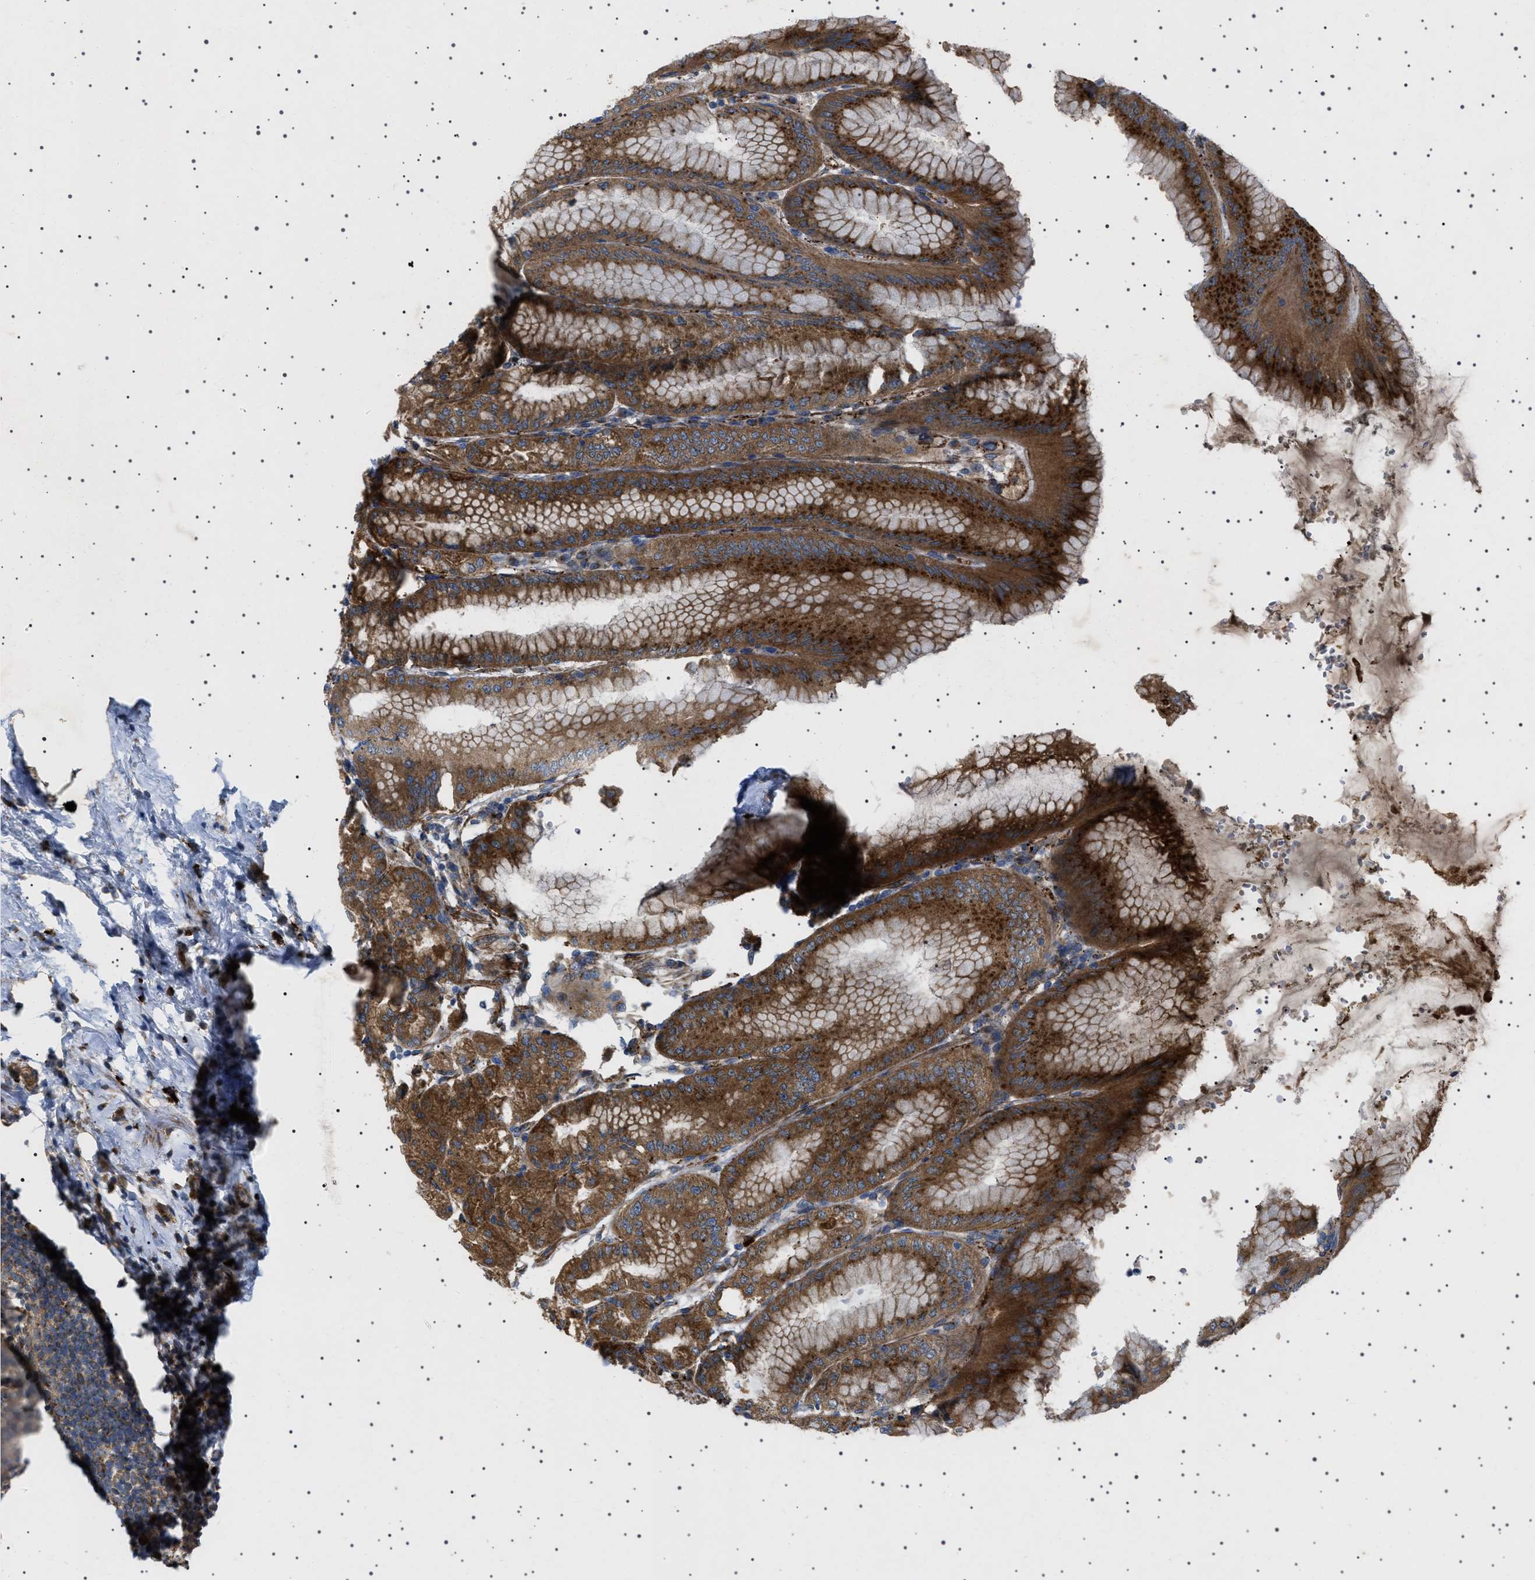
{"staining": {"intensity": "strong", "quantity": ">75%", "location": "cytoplasmic/membranous"}, "tissue": "stomach", "cell_type": "Glandular cells", "image_type": "normal", "snomed": [{"axis": "morphology", "description": "Normal tissue, NOS"}, {"axis": "topography", "description": "Stomach, lower"}], "caption": "IHC (DAB) staining of normal human stomach displays strong cytoplasmic/membranous protein staining in about >75% of glandular cells. (IHC, brightfield microscopy, high magnification).", "gene": "CCDC186", "patient": {"sex": "male", "age": 71}}